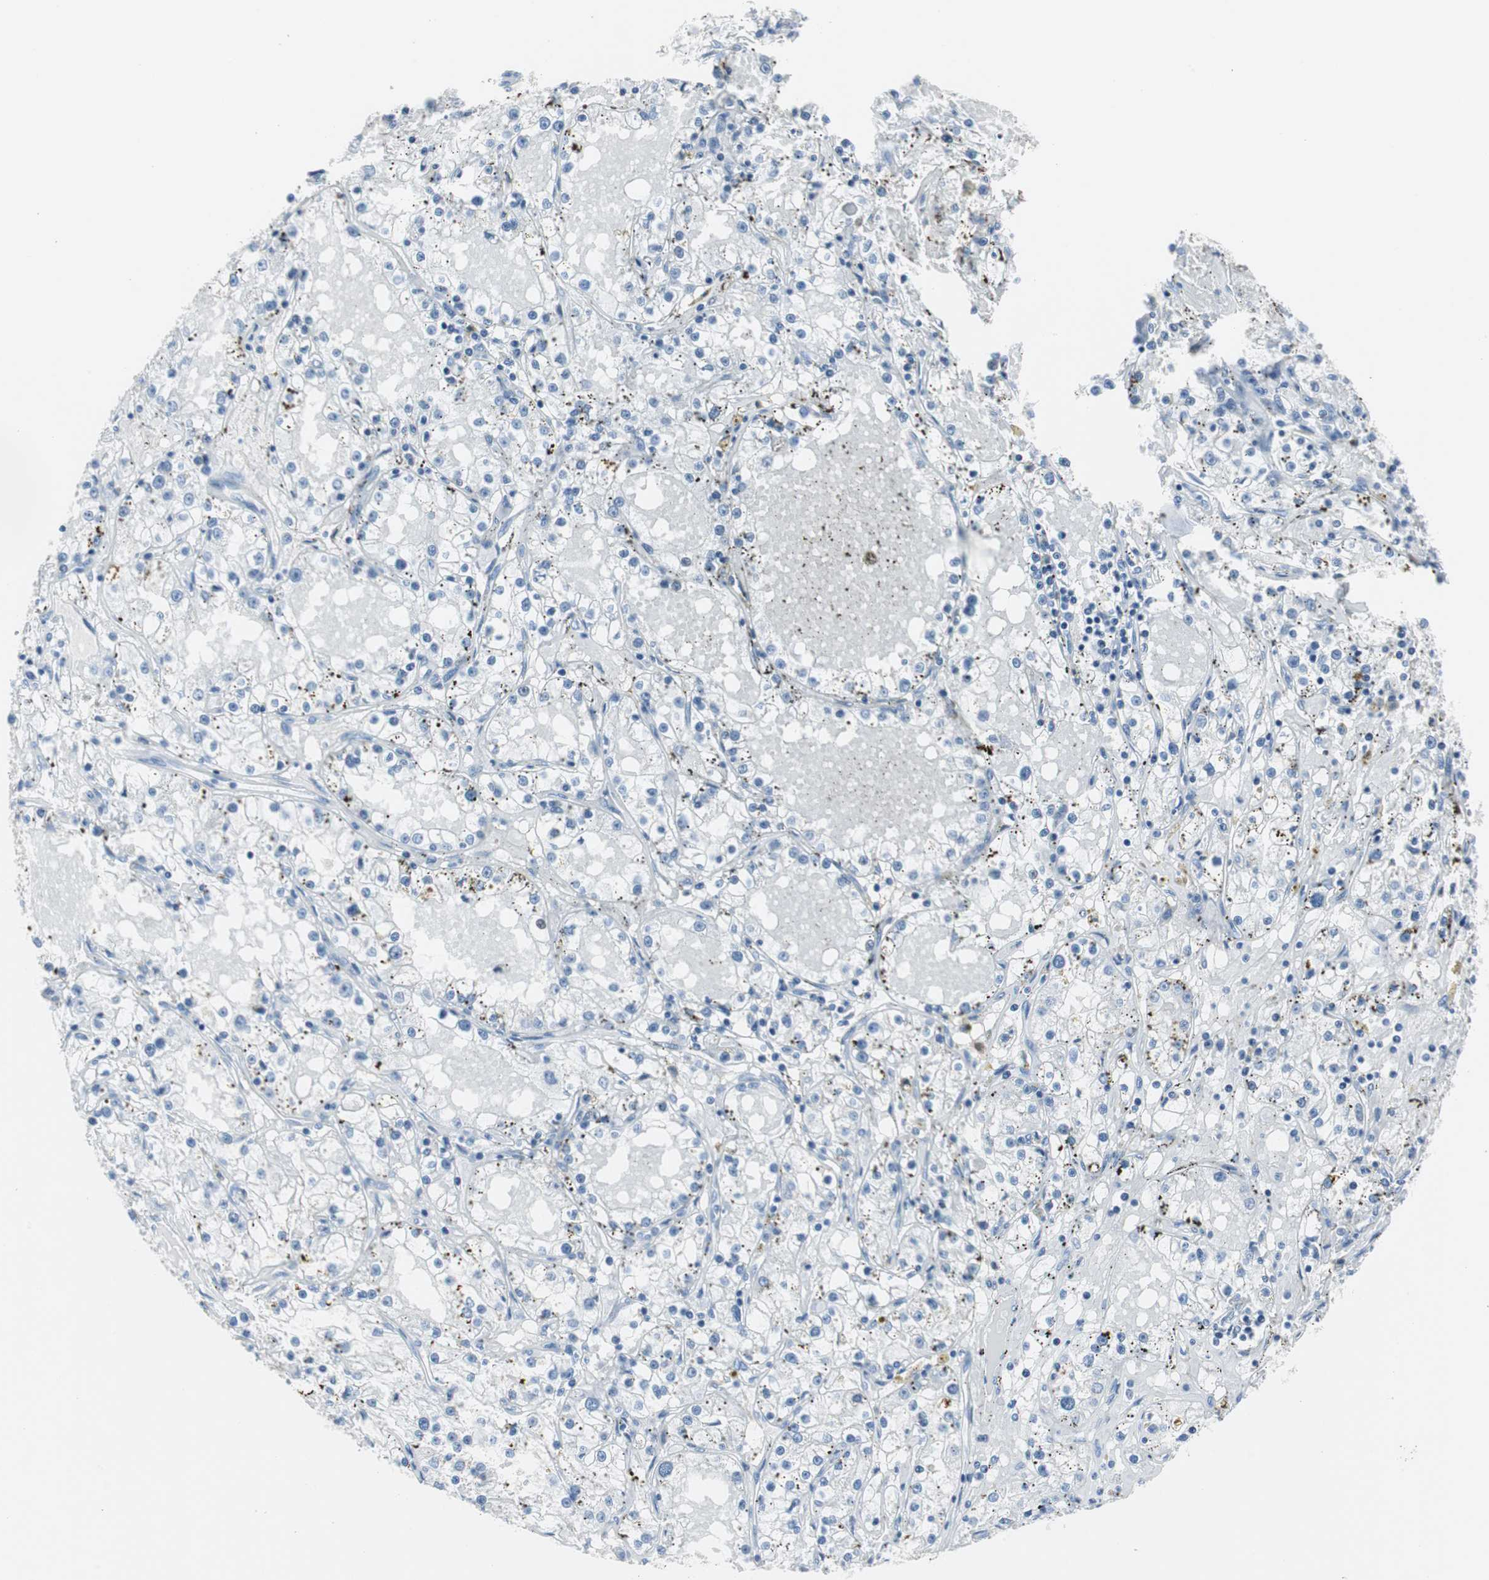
{"staining": {"intensity": "negative", "quantity": "none", "location": "none"}, "tissue": "renal cancer", "cell_type": "Tumor cells", "image_type": "cancer", "snomed": [{"axis": "morphology", "description": "Adenocarcinoma, NOS"}, {"axis": "topography", "description": "Kidney"}], "caption": "IHC of human renal cancer (adenocarcinoma) shows no expression in tumor cells.", "gene": "S100A7", "patient": {"sex": "male", "age": 56}}